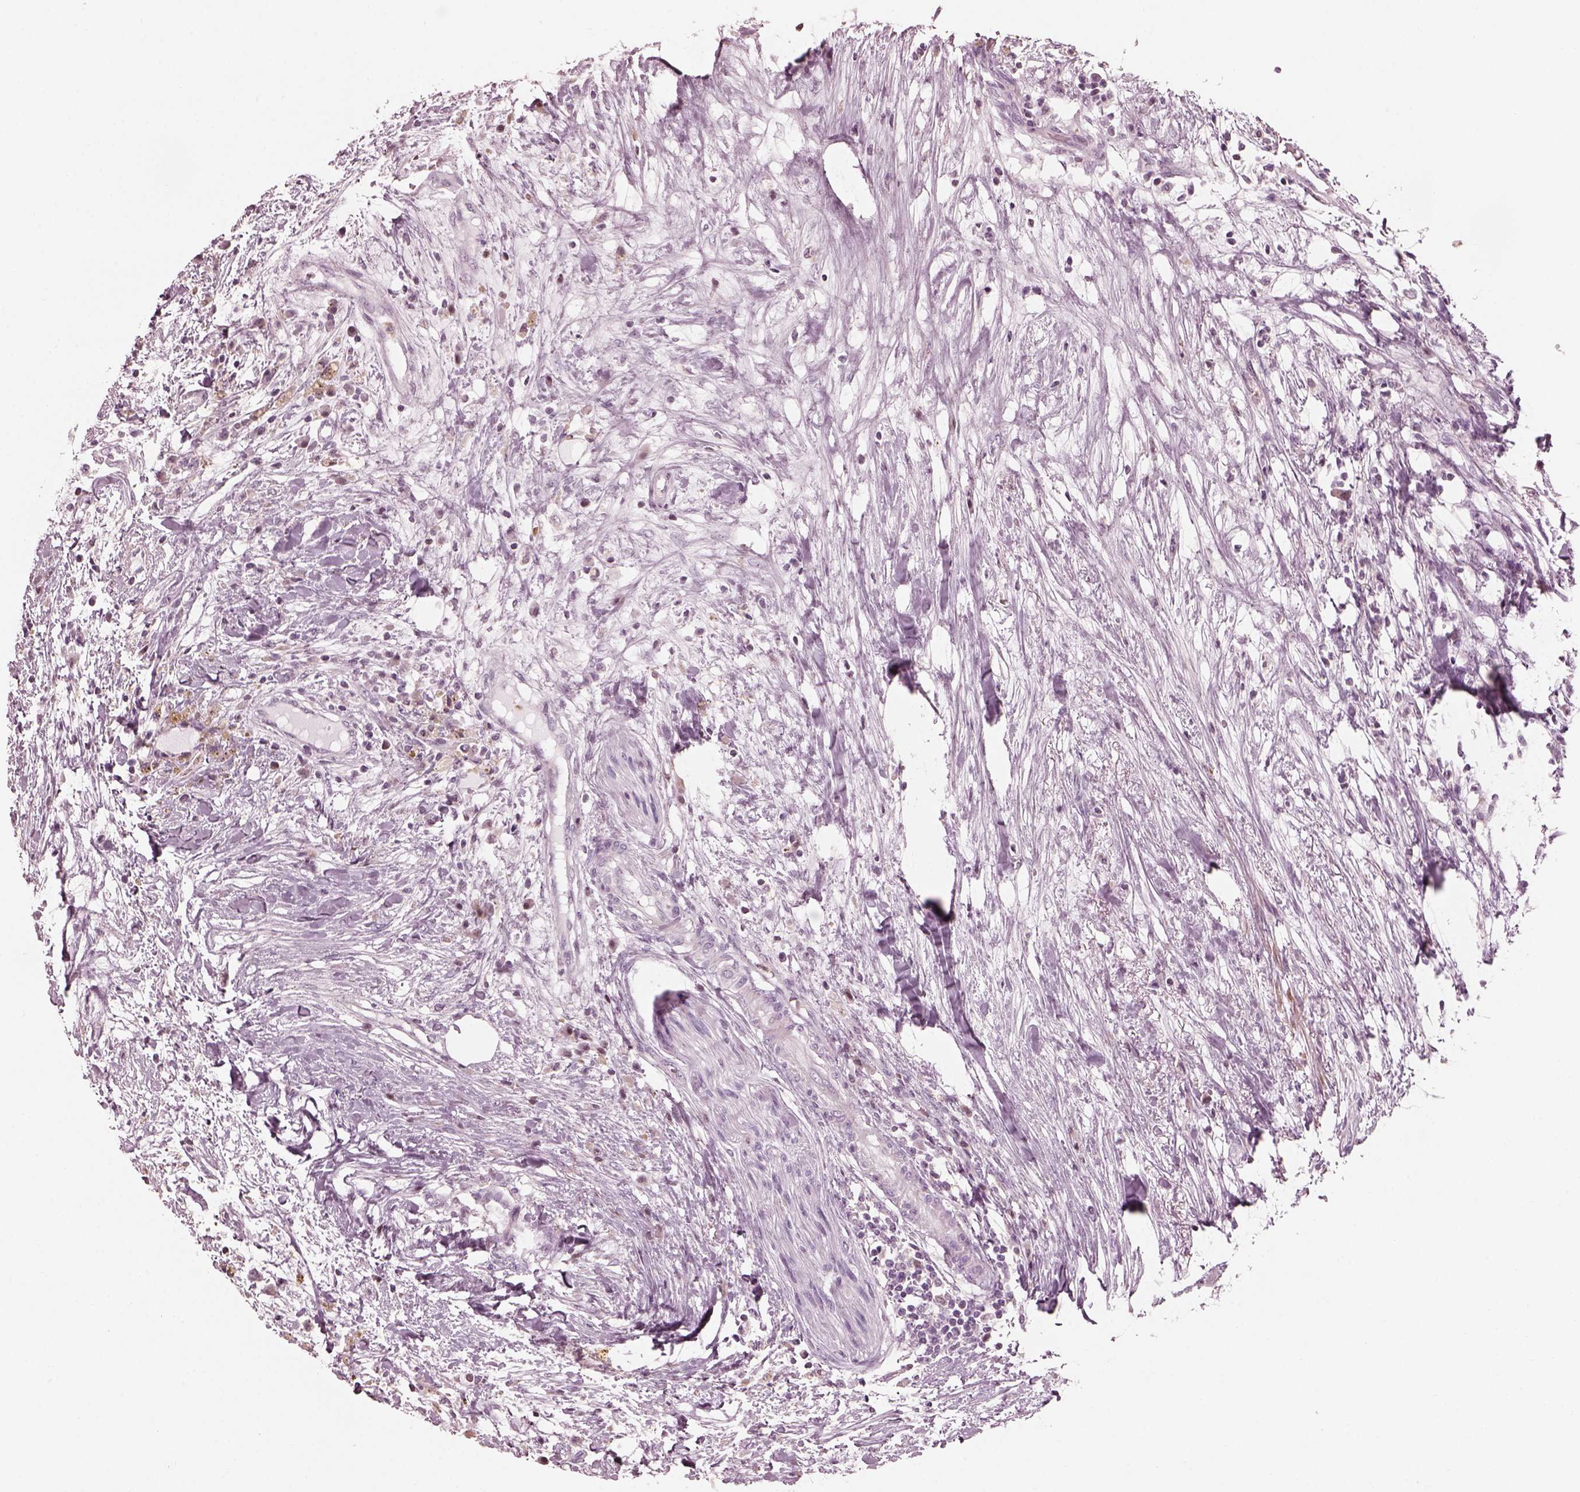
{"staining": {"intensity": "negative", "quantity": "none", "location": "none"}, "tissue": "colorectal cancer", "cell_type": "Tumor cells", "image_type": "cancer", "snomed": [{"axis": "morphology", "description": "Adenocarcinoma, NOS"}, {"axis": "topography", "description": "Colon"}], "caption": "Tumor cells are negative for brown protein staining in colorectal cancer.", "gene": "BFSP1", "patient": {"sex": "female", "age": 48}}